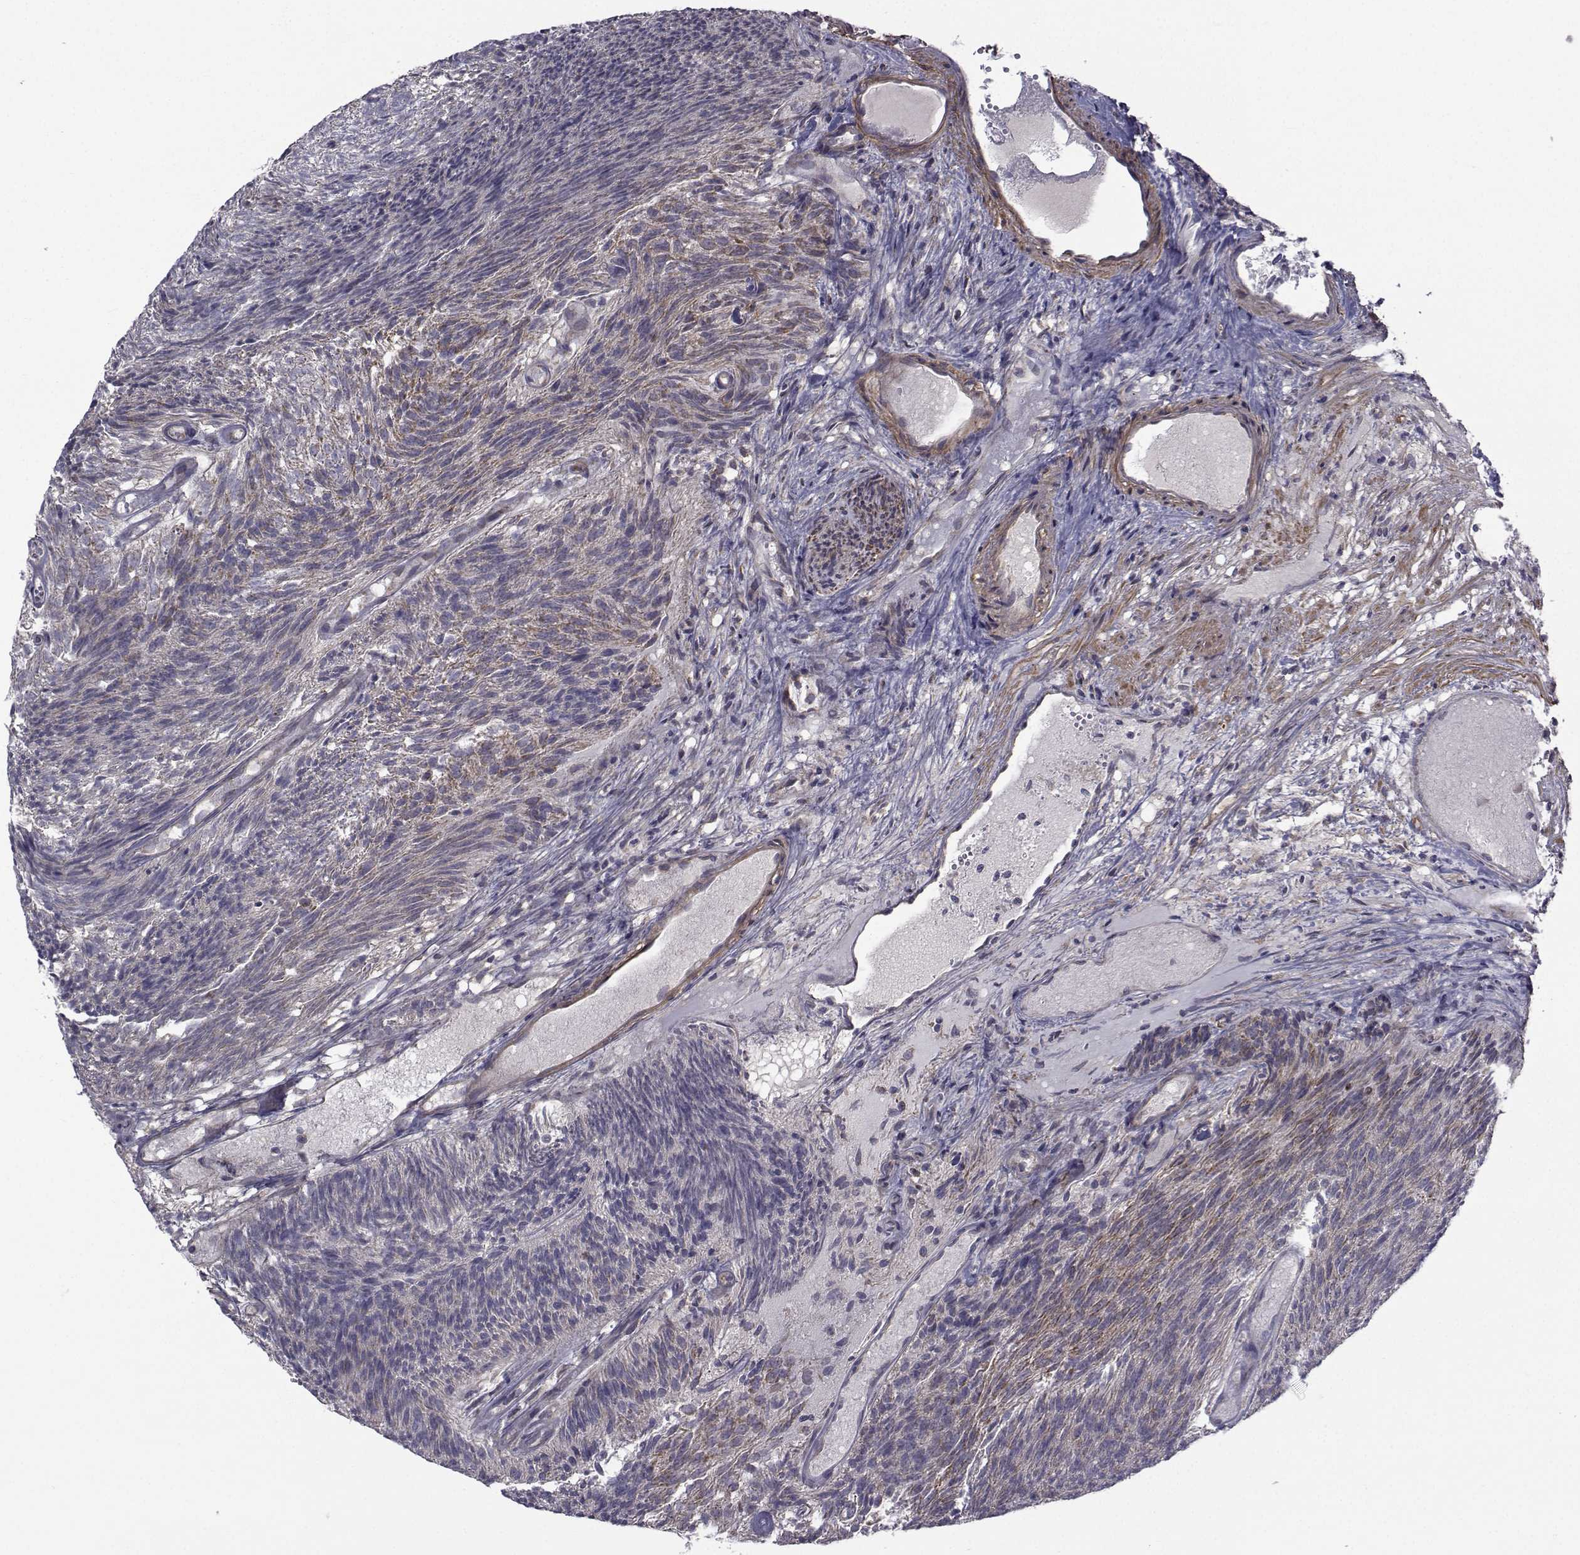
{"staining": {"intensity": "weak", "quantity": "<25%", "location": "cytoplasmic/membranous"}, "tissue": "urothelial cancer", "cell_type": "Tumor cells", "image_type": "cancer", "snomed": [{"axis": "morphology", "description": "Urothelial carcinoma, Low grade"}, {"axis": "topography", "description": "Urinary bladder"}], "caption": "Tumor cells are negative for brown protein staining in urothelial cancer.", "gene": "CFAP74", "patient": {"sex": "male", "age": 77}}